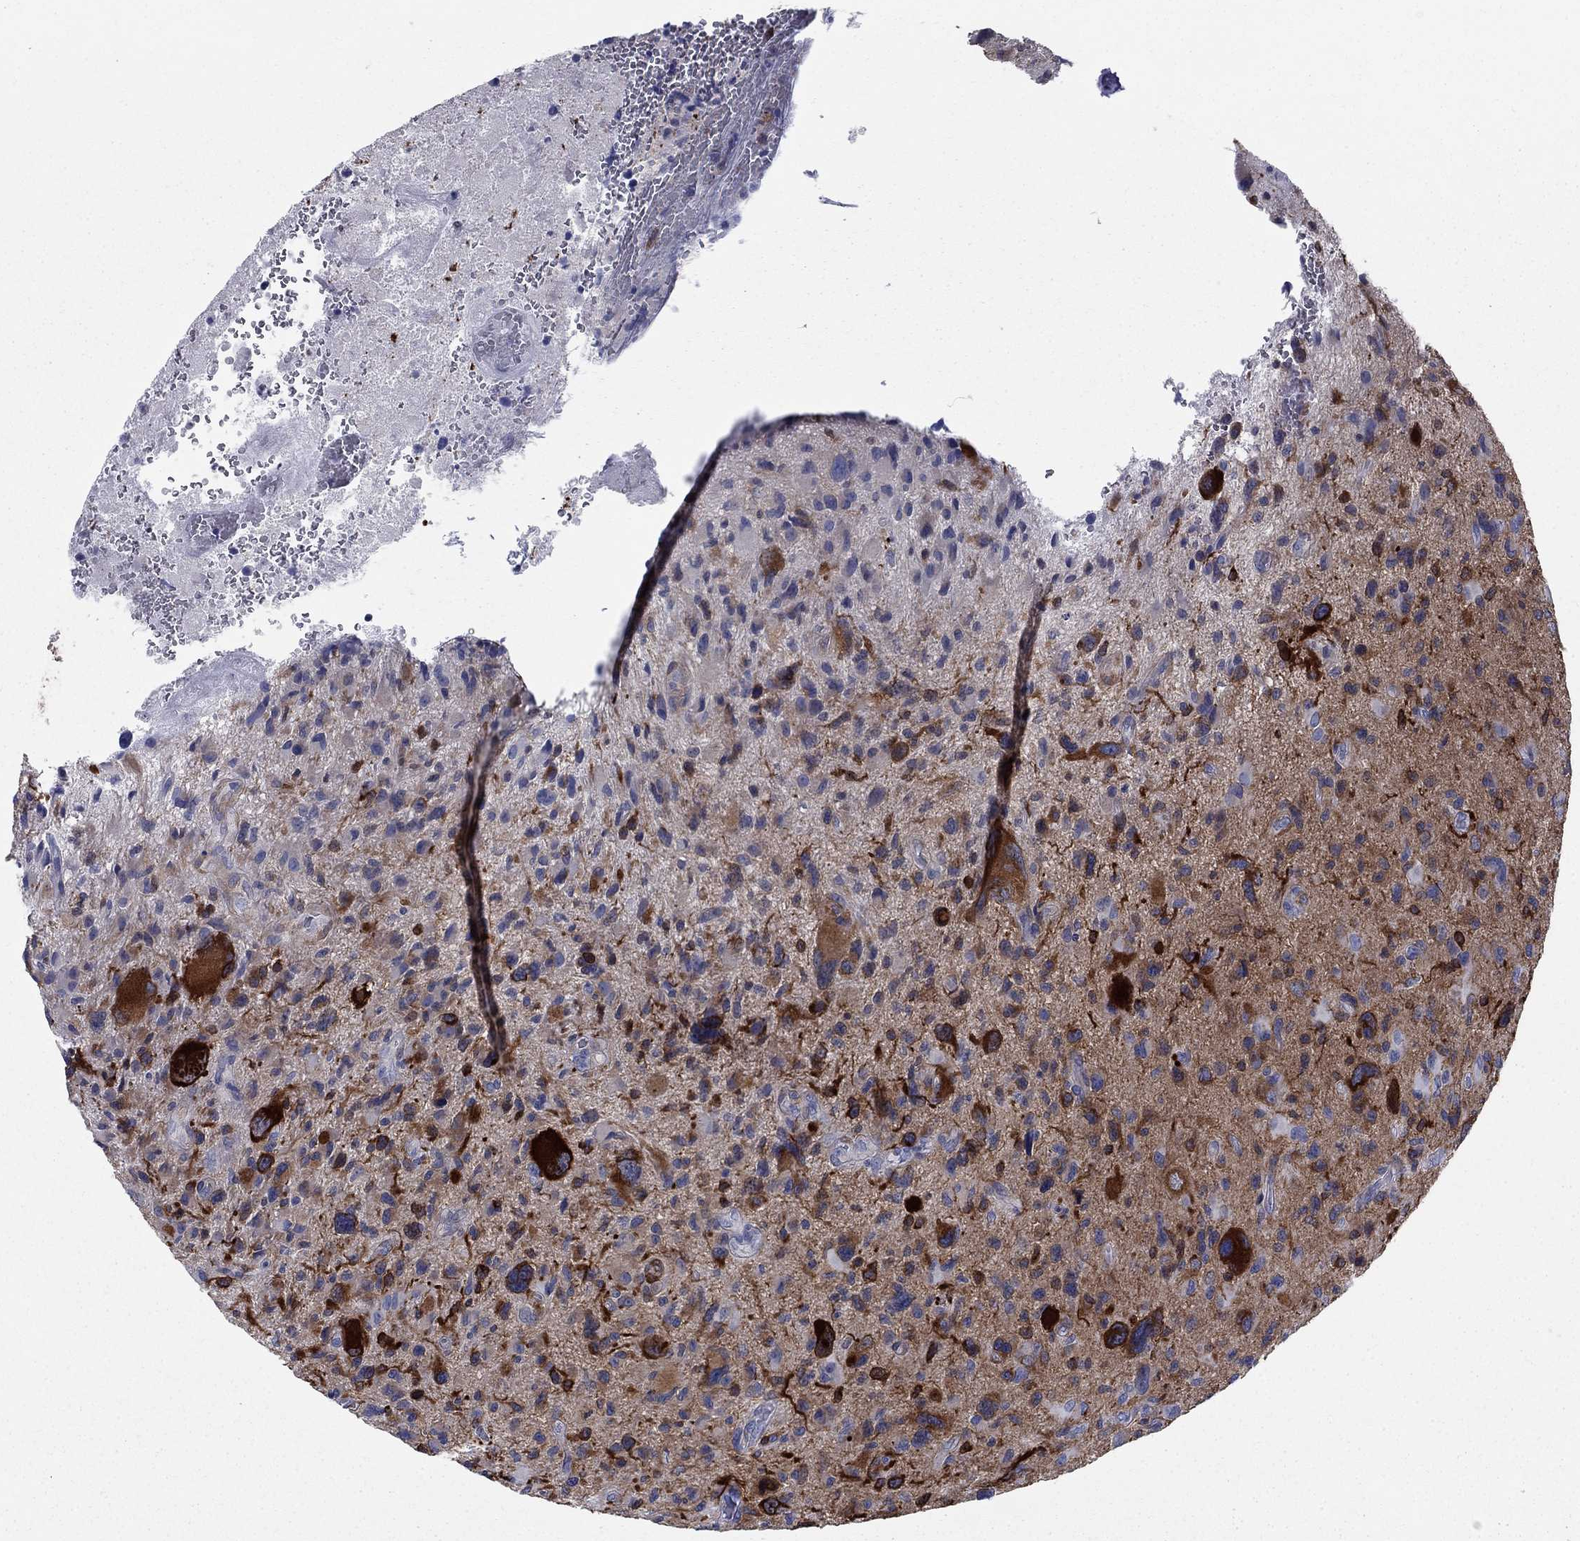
{"staining": {"intensity": "strong", "quantity": "25%-75%", "location": "cytoplasmic/membranous,nuclear"}, "tissue": "glioma", "cell_type": "Tumor cells", "image_type": "cancer", "snomed": [{"axis": "morphology", "description": "Glioma, malignant, NOS"}, {"axis": "morphology", "description": "Glioma, malignant, High grade"}, {"axis": "topography", "description": "Brain"}], "caption": "Immunohistochemistry (IHC) micrograph of human glioma stained for a protein (brown), which demonstrates high levels of strong cytoplasmic/membranous and nuclear positivity in approximately 25%-75% of tumor cells.", "gene": "STMN1", "patient": {"sex": "female", "age": 71}}